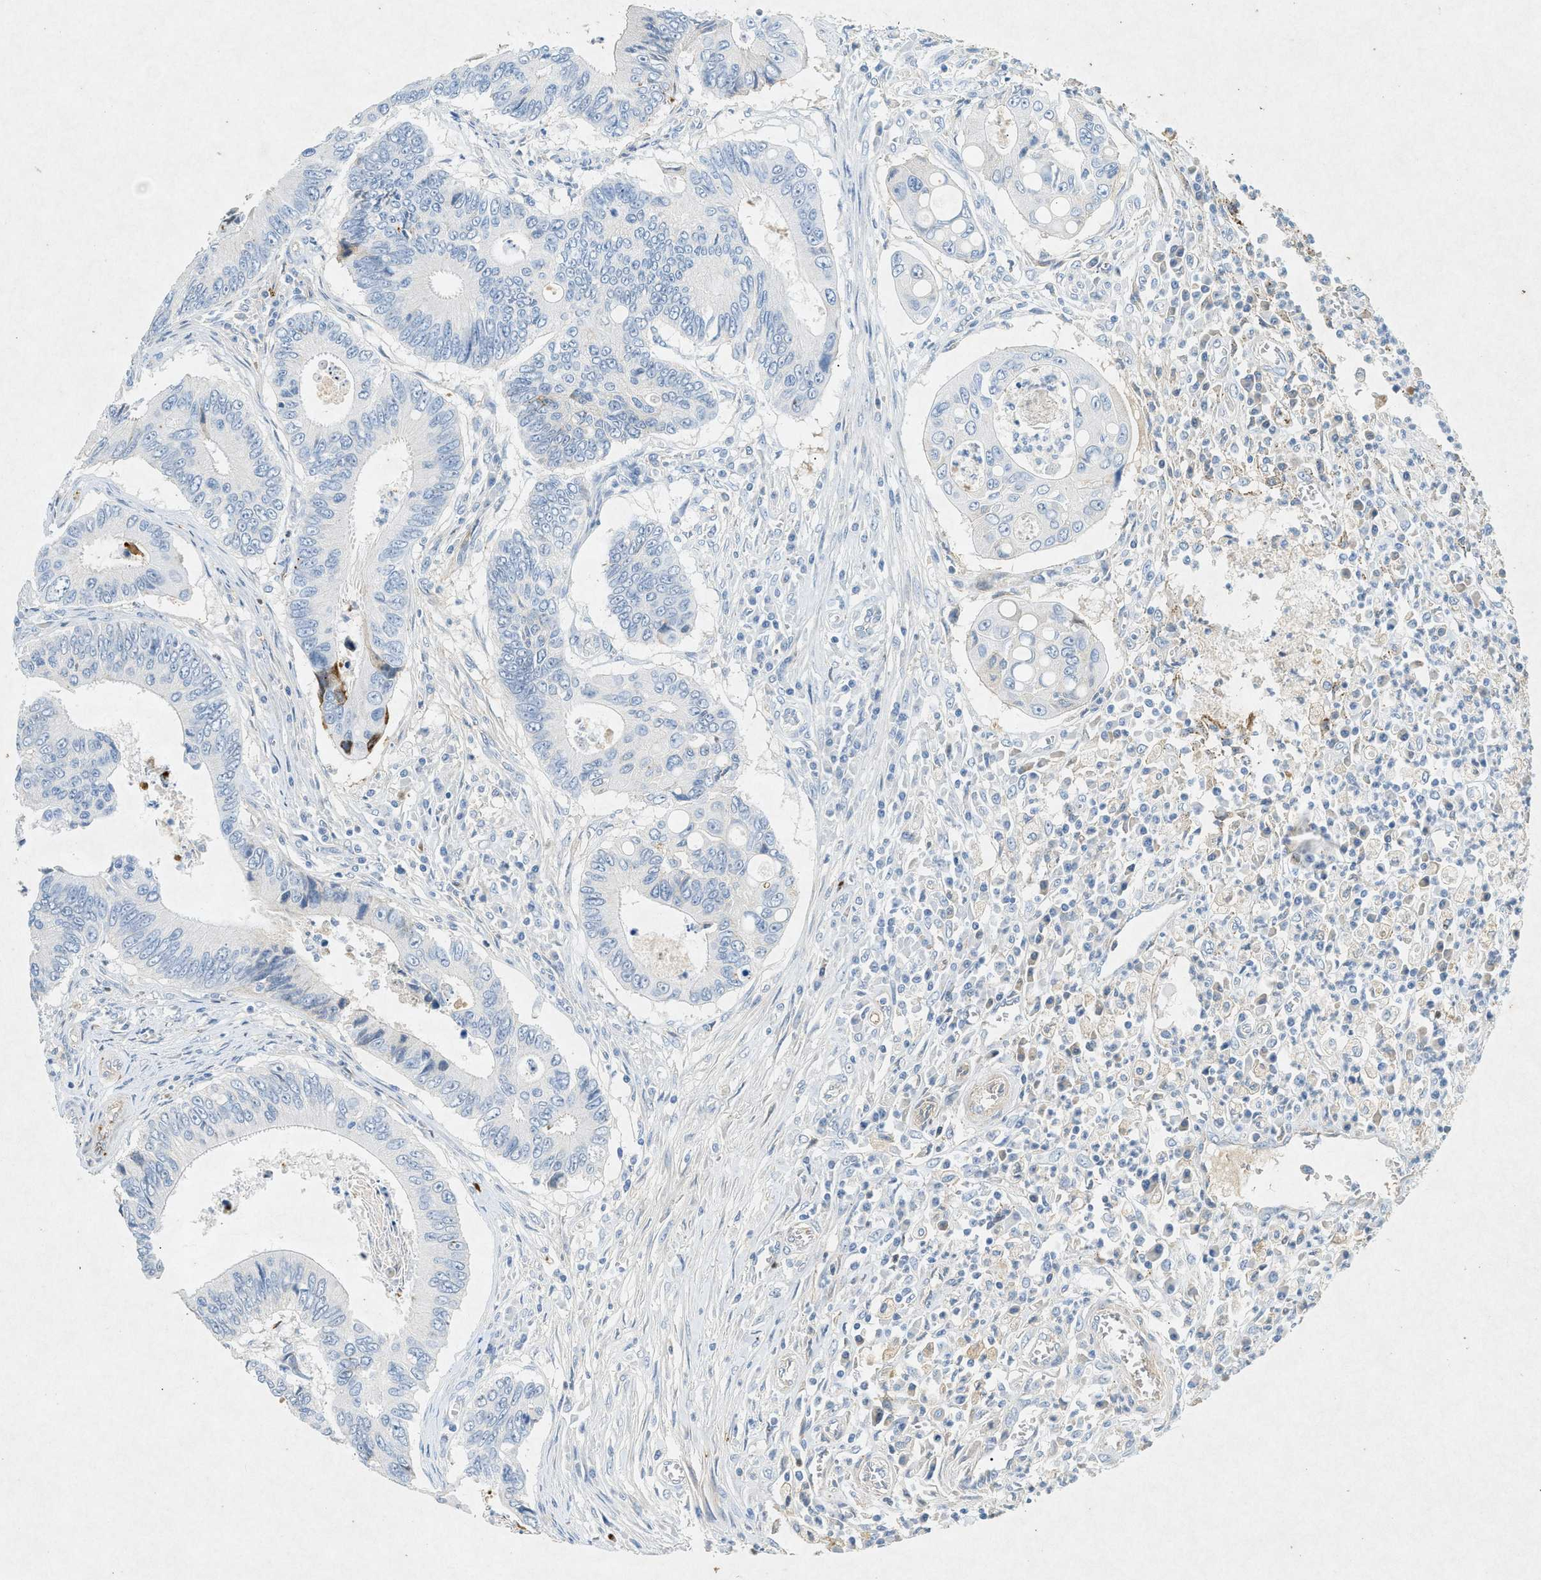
{"staining": {"intensity": "negative", "quantity": "none", "location": "none"}, "tissue": "colorectal cancer", "cell_type": "Tumor cells", "image_type": "cancer", "snomed": [{"axis": "morphology", "description": "Inflammation, NOS"}, {"axis": "morphology", "description": "Adenocarcinoma, NOS"}, {"axis": "topography", "description": "Colon"}], "caption": "Photomicrograph shows no significant protein staining in tumor cells of colorectal cancer.", "gene": "F2", "patient": {"sex": "male", "age": 72}}